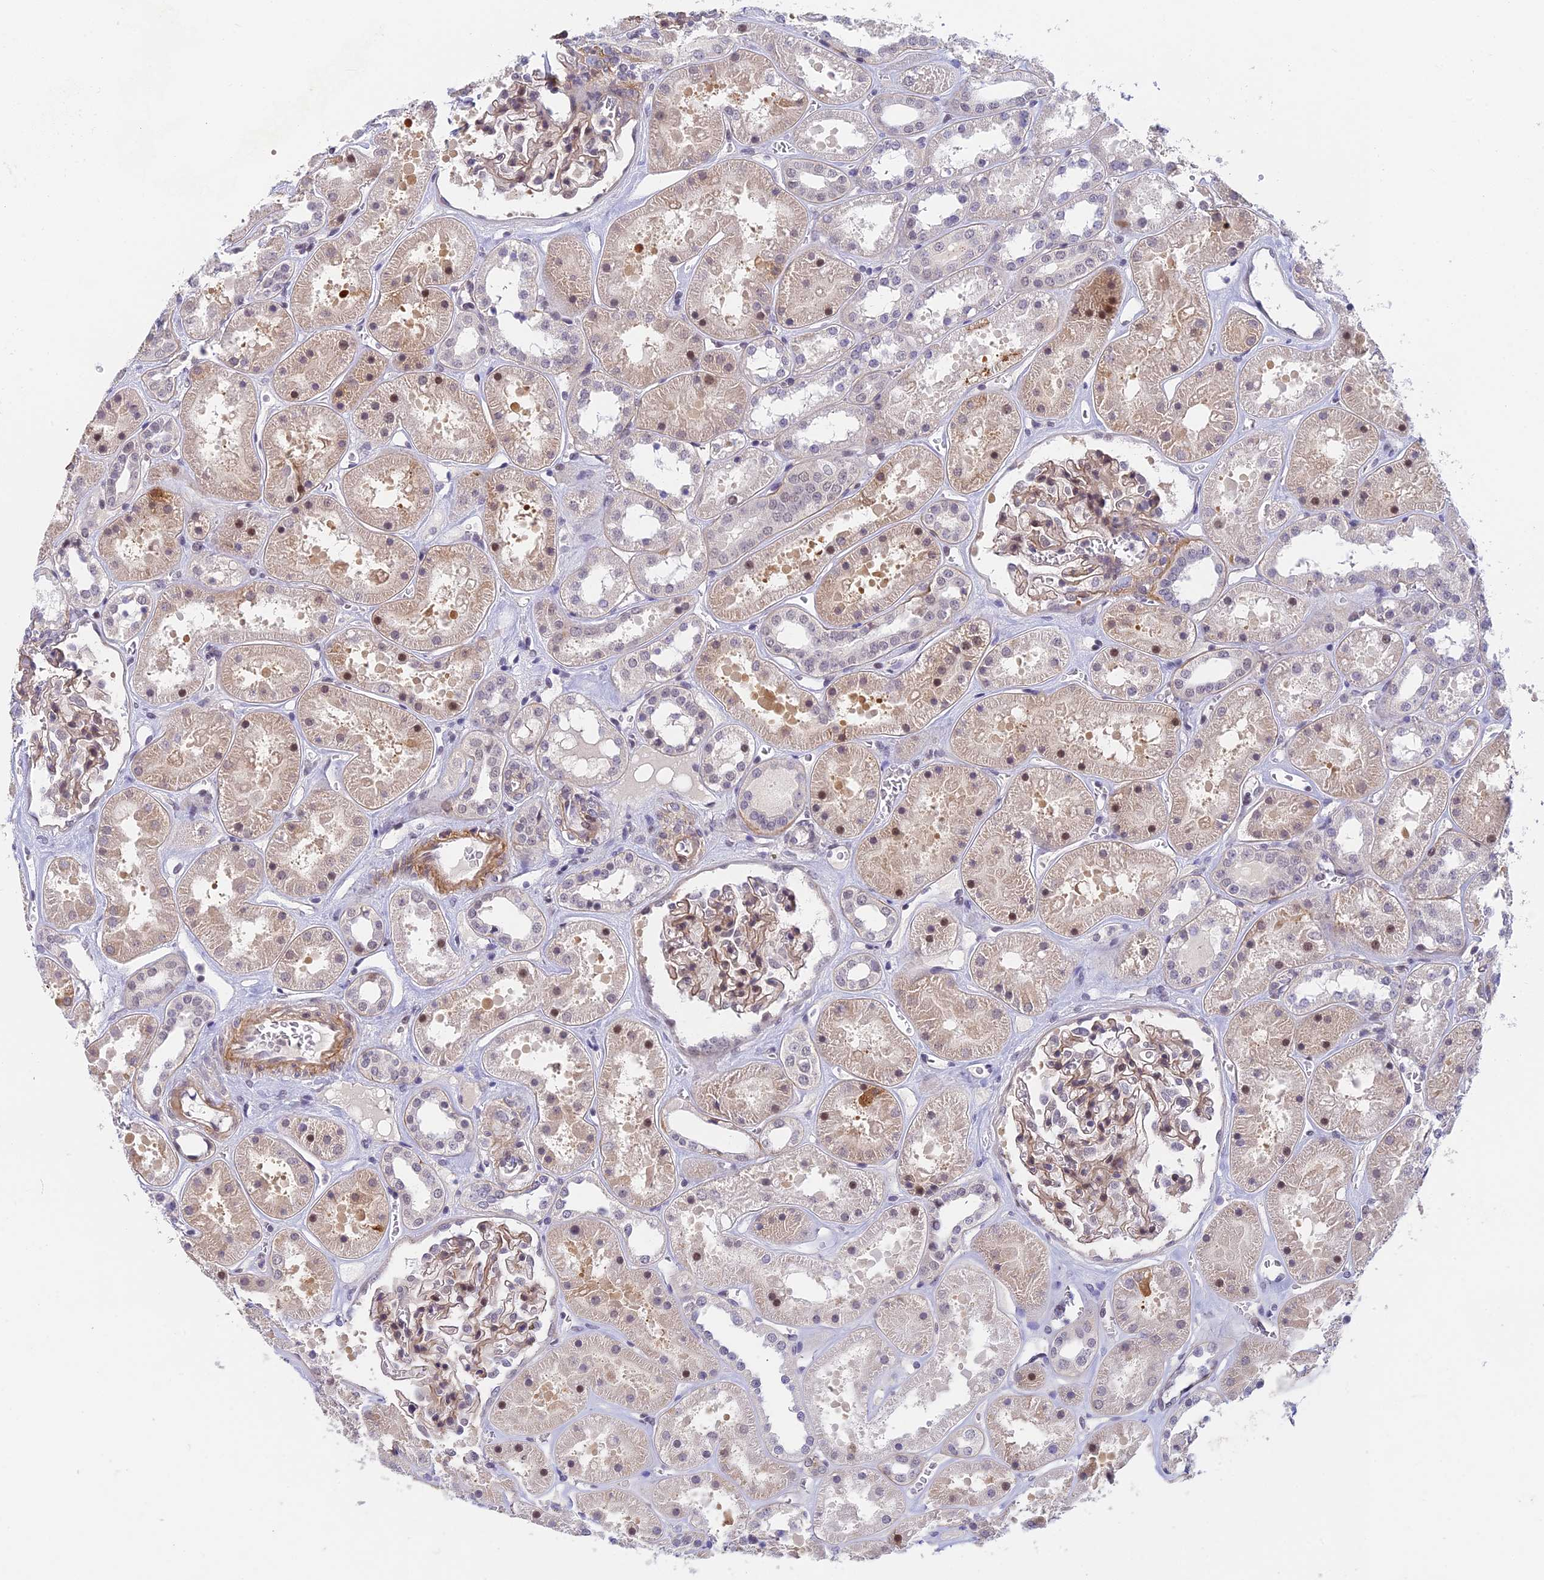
{"staining": {"intensity": "moderate", "quantity": "25%-75%", "location": "cytoplasmic/membranous,nuclear"}, "tissue": "kidney", "cell_type": "Cells in glomeruli", "image_type": "normal", "snomed": [{"axis": "morphology", "description": "Normal tissue, NOS"}, {"axis": "topography", "description": "Kidney"}], "caption": "The immunohistochemical stain shows moderate cytoplasmic/membranous,nuclear staining in cells in glomeruli of benign kidney.", "gene": "NSMCE1", "patient": {"sex": "female", "age": 41}}